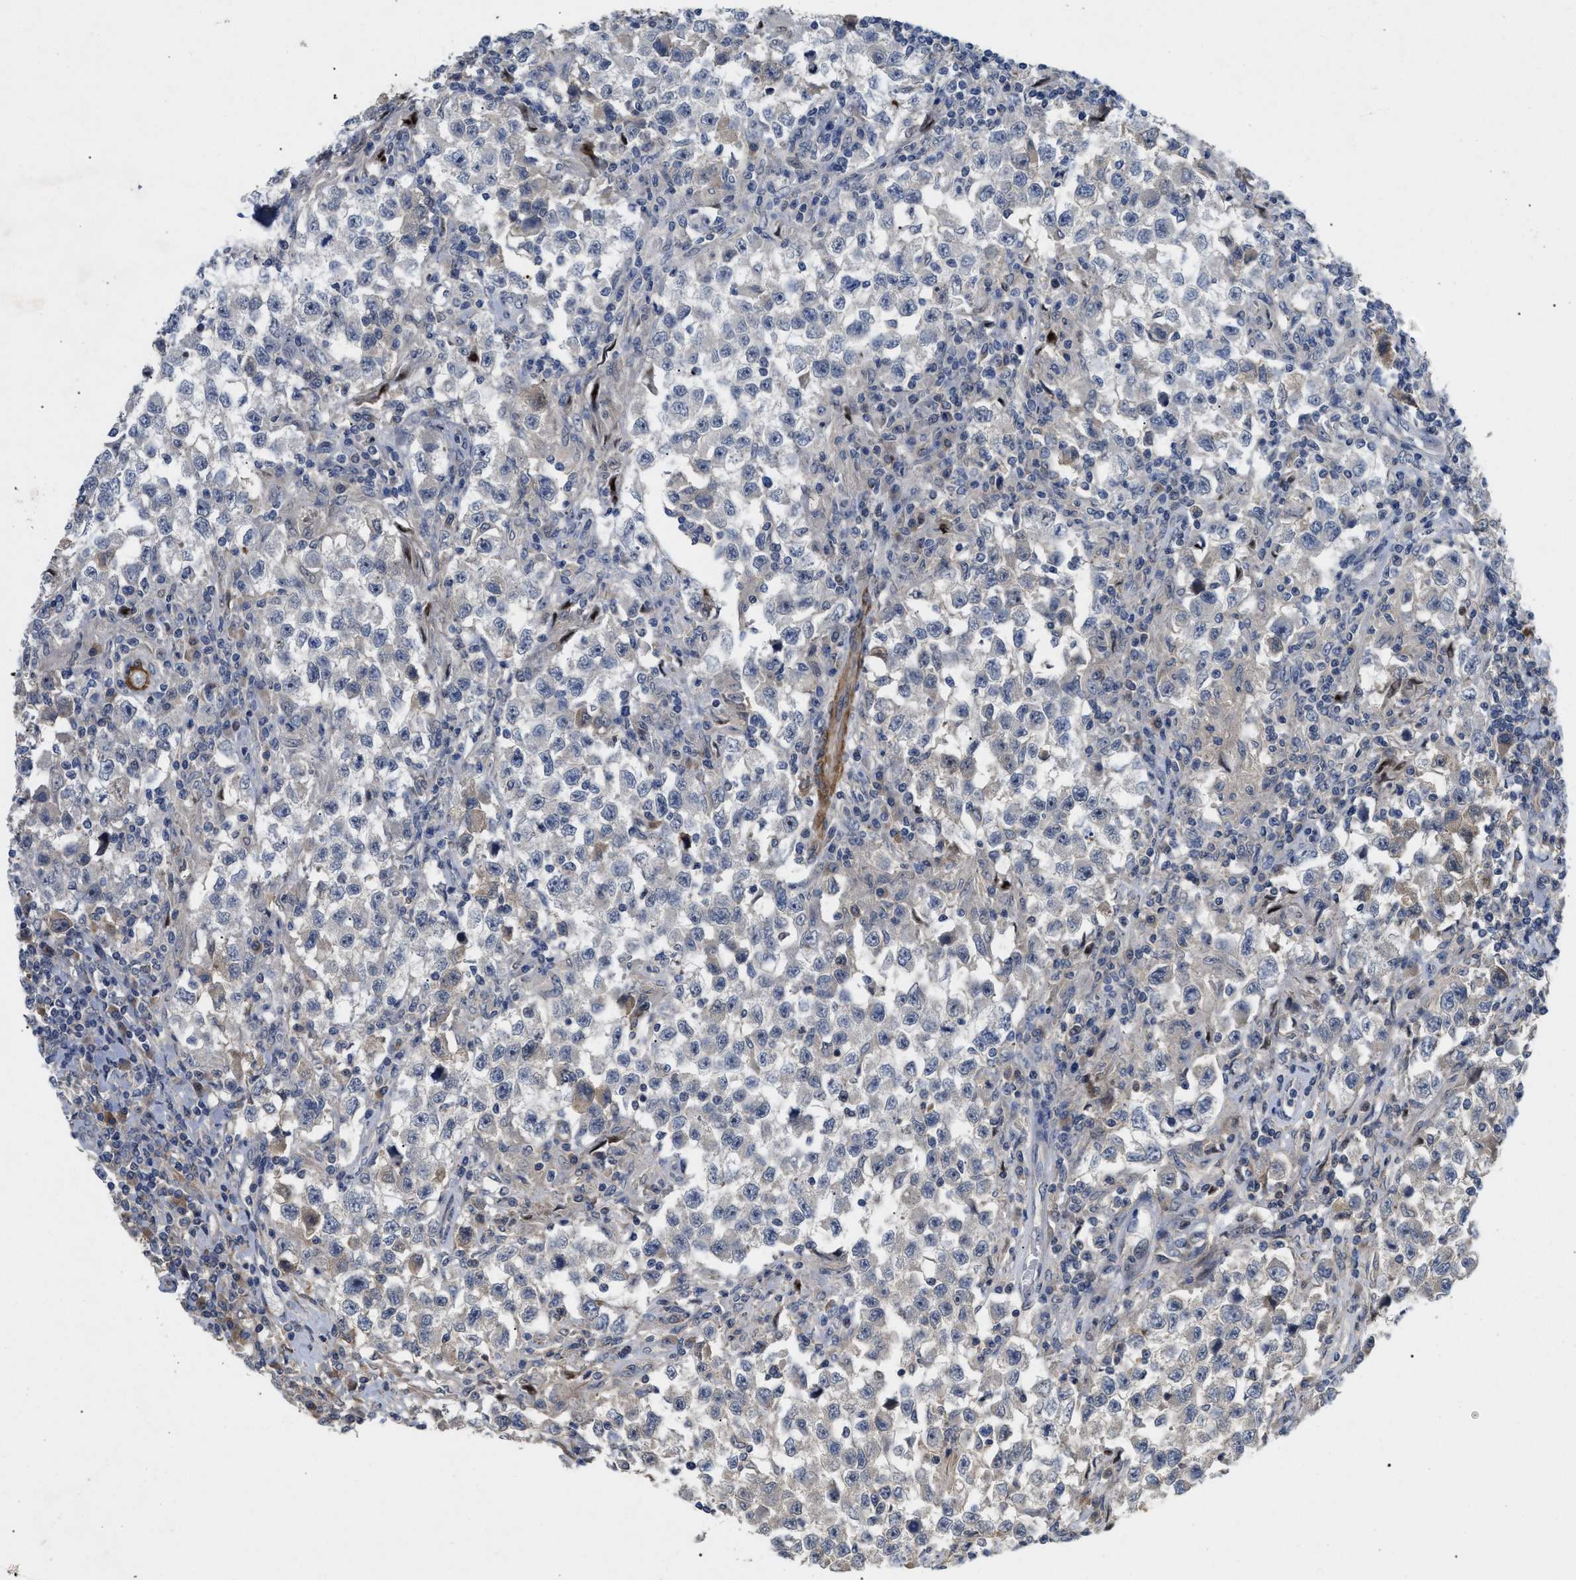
{"staining": {"intensity": "negative", "quantity": "none", "location": "none"}, "tissue": "testis cancer", "cell_type": "Tumor cells", "image_type": "cancer", "snomed": [{"axis": "morphology", "description": "Carcinoma, Embryonal, NOS"}, {"axis": "topography", "description": "Testis"}], "caption": "The micrograph exhibits no significant staining in tumor cells of testis embryonal carcinoma.", "gene": "ST6GALNAC6", "patient": {"sex": "male", "age": 21}}